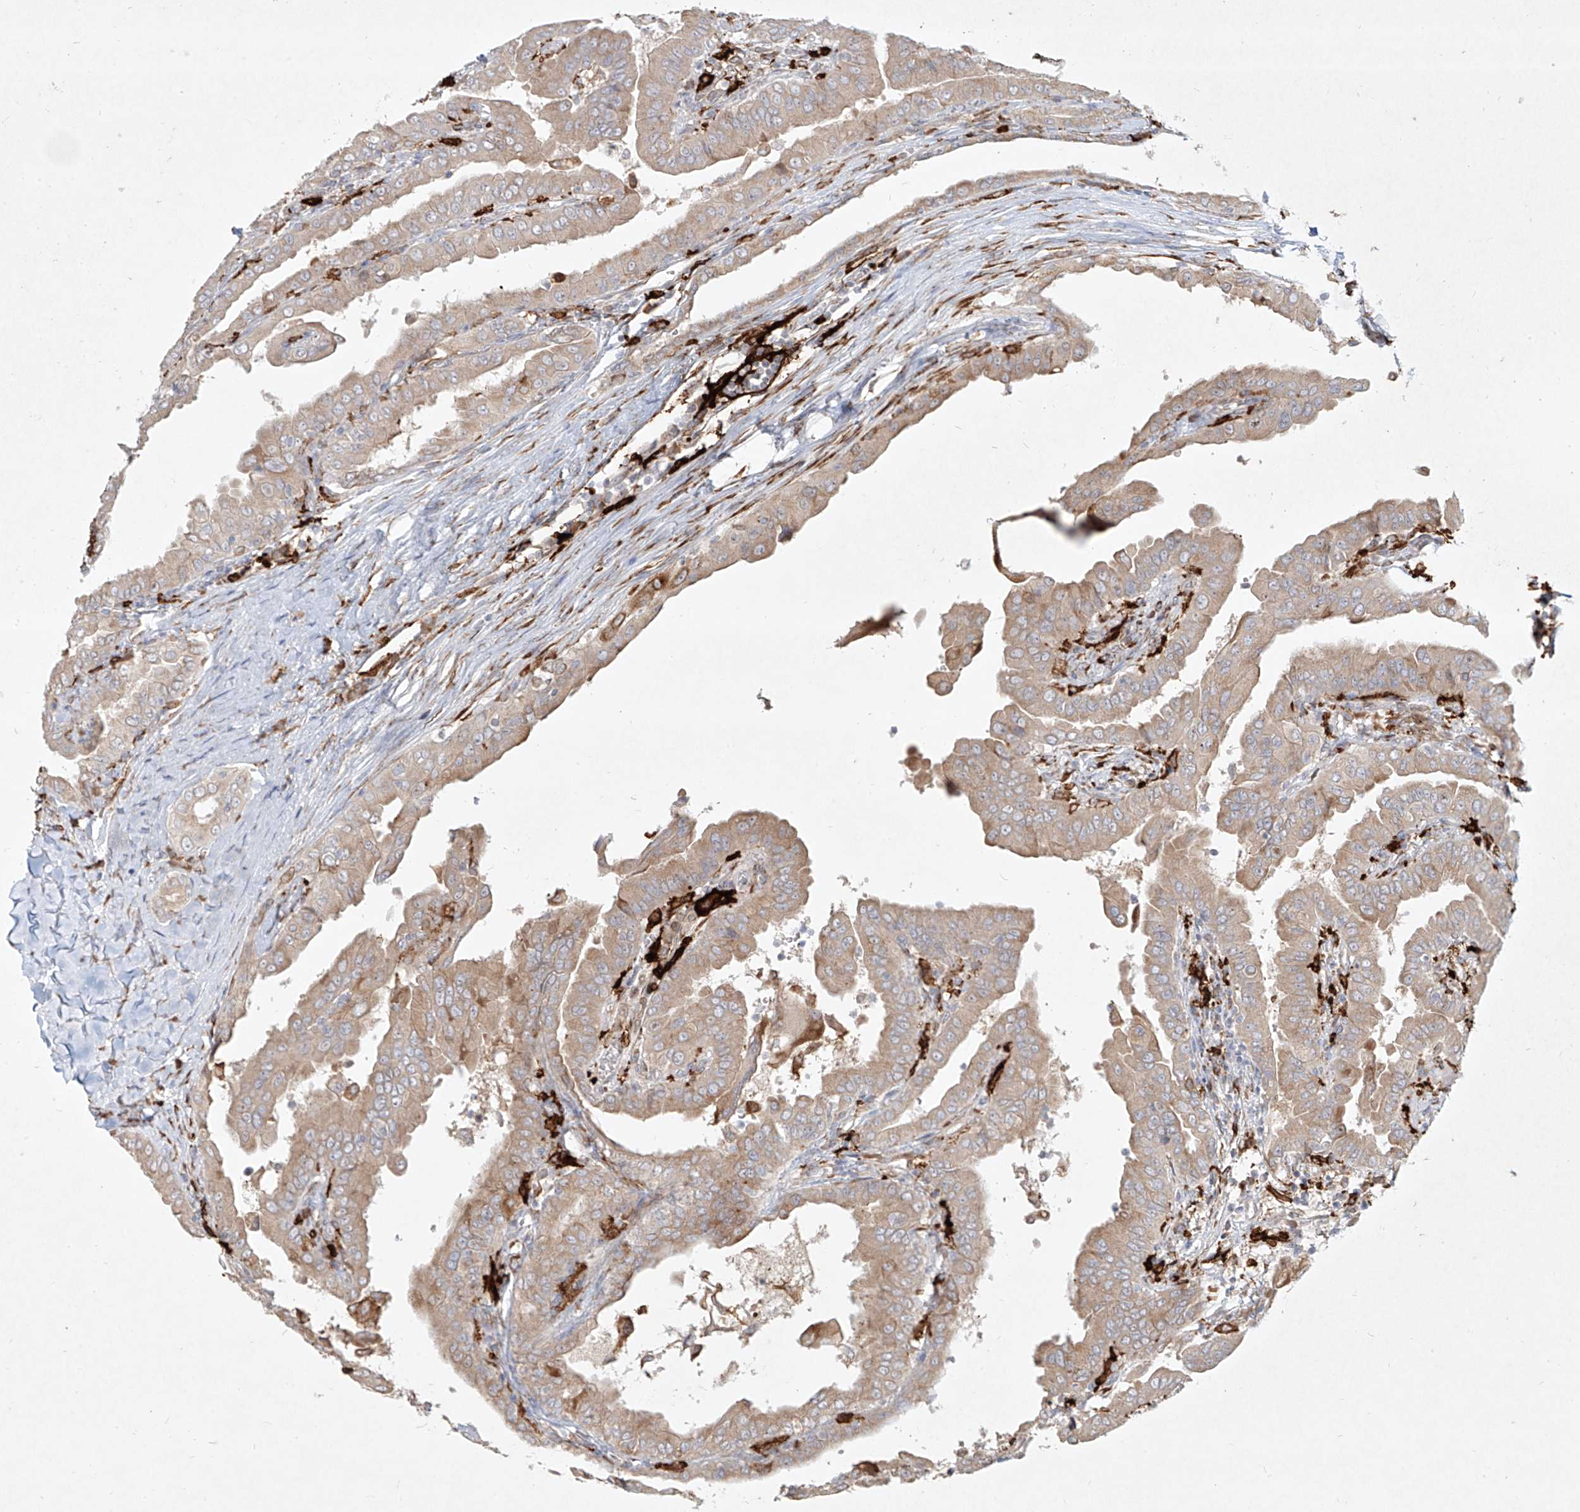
{"staining": {"intensity": "weak", "quantity": "25%-75%", "location": "cytoplasmic/membranous"}, "tissue": "thyroid cancer", "cell_type": "Tumor cells", "image_type": "cancer", "snomed": [{"axis": "morphology", "description": "Papillary adenocarcinoma, NOS"}, {"axis": "topography", "description": "Thyroid gland"}], "caption": "Weak cytoplasmic/membranous staining is appreciated in about 25%-75% of tumor cells in papillary adenocarcinoma (thyroid). (brown staining indicates protein expression, while blue staining denotes nuclei).", "gene": "CD209", "patient": {"sex": "male", "age": 33}}